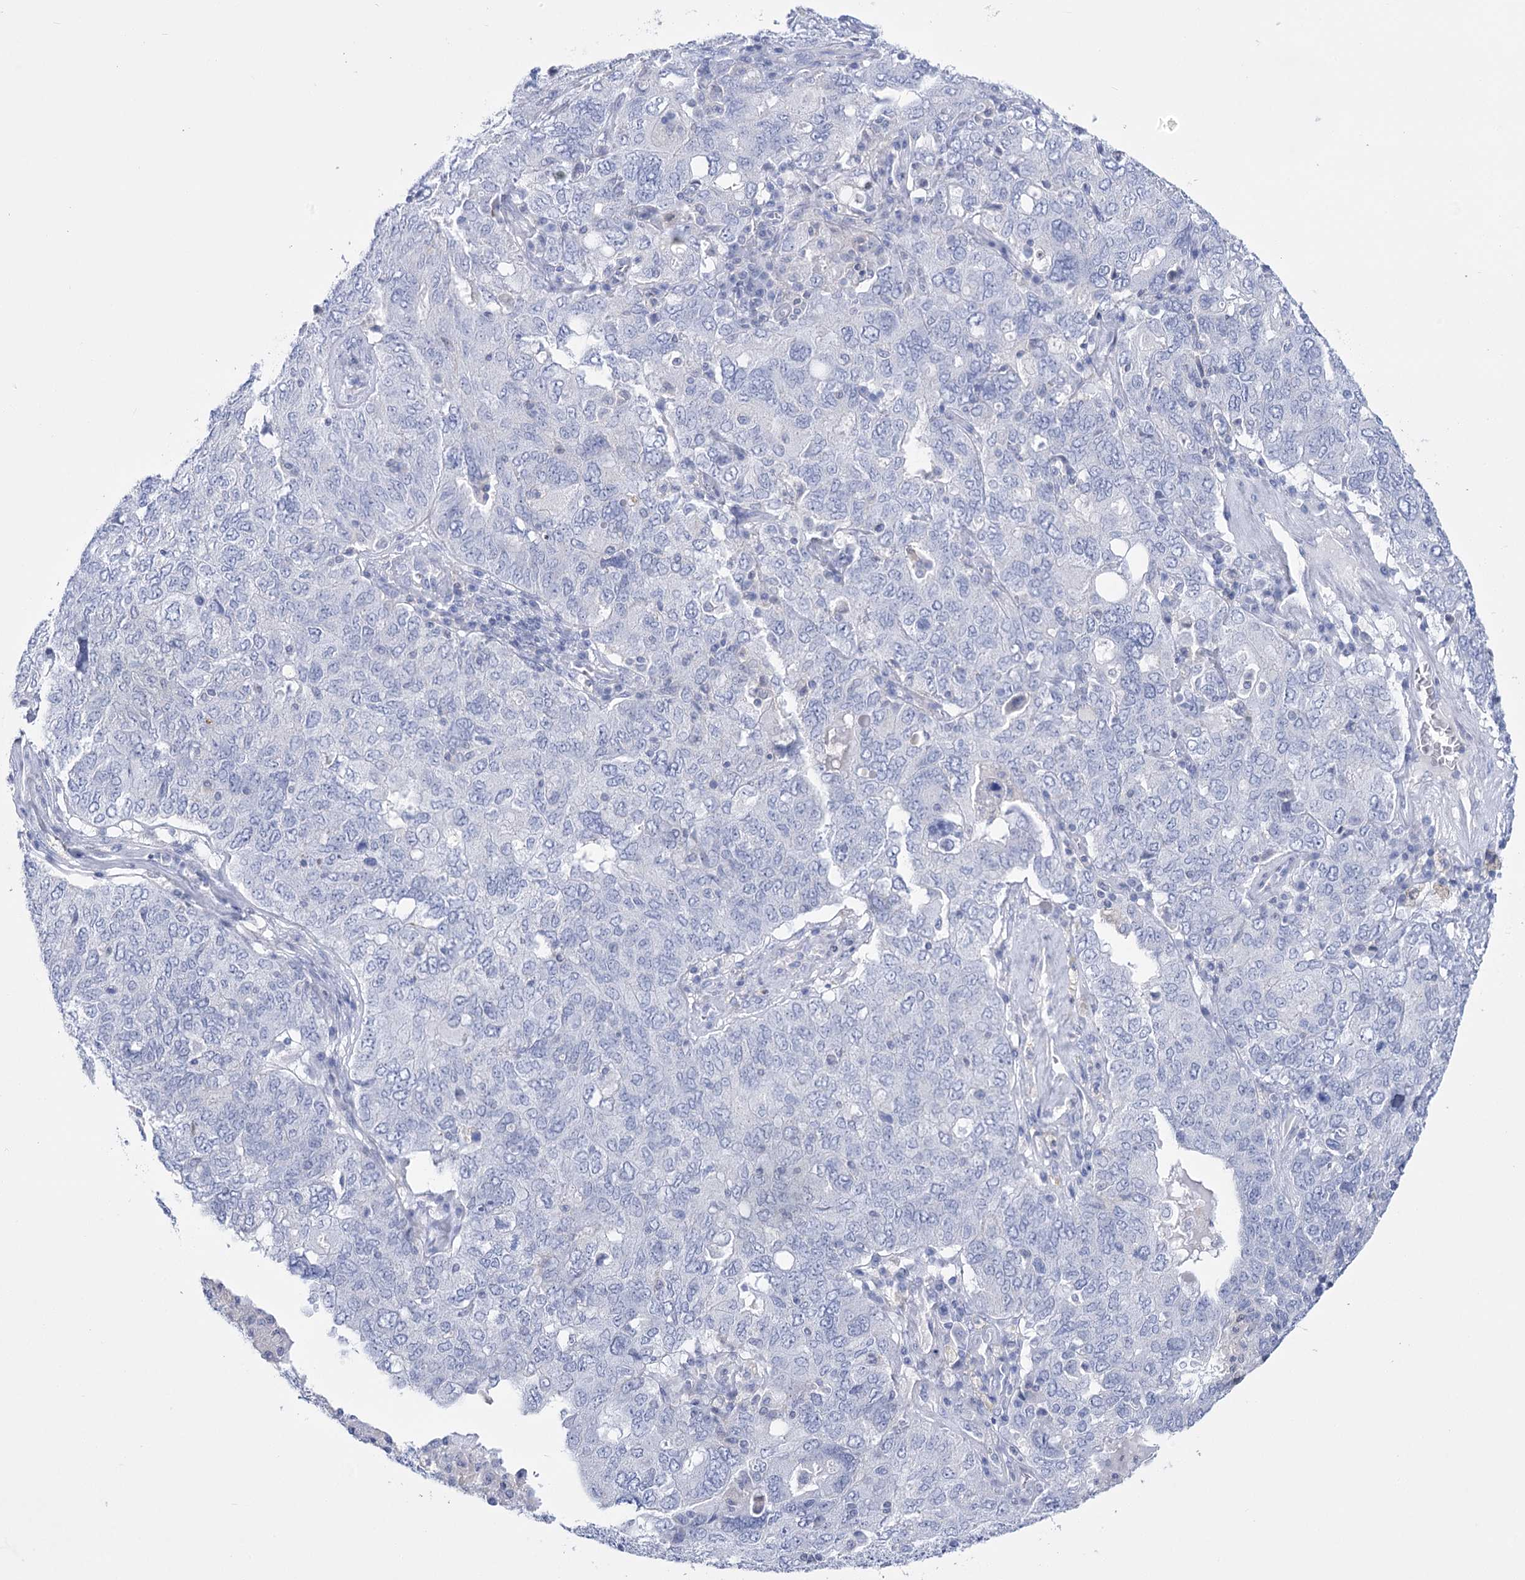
{"staining": {"intensity": "negative", "quantity": "none", "location": "none"}, "tissue": "ovarian cancer", "cell_type": "Tumor cells", "image_type": "cancer", "snomed": [{"axis": "morphology", "description": "Carcinoma, endometroid"}, {"axis": "topography", "description": "Ovary"}], "caption": "This is an immunohistochemistry (IHC) image of ovarian endometroid carcinoma. There is no staining in tumor cells.", "gene": "PCDHA1", "patient": {"sex": "female", "age": 62}}